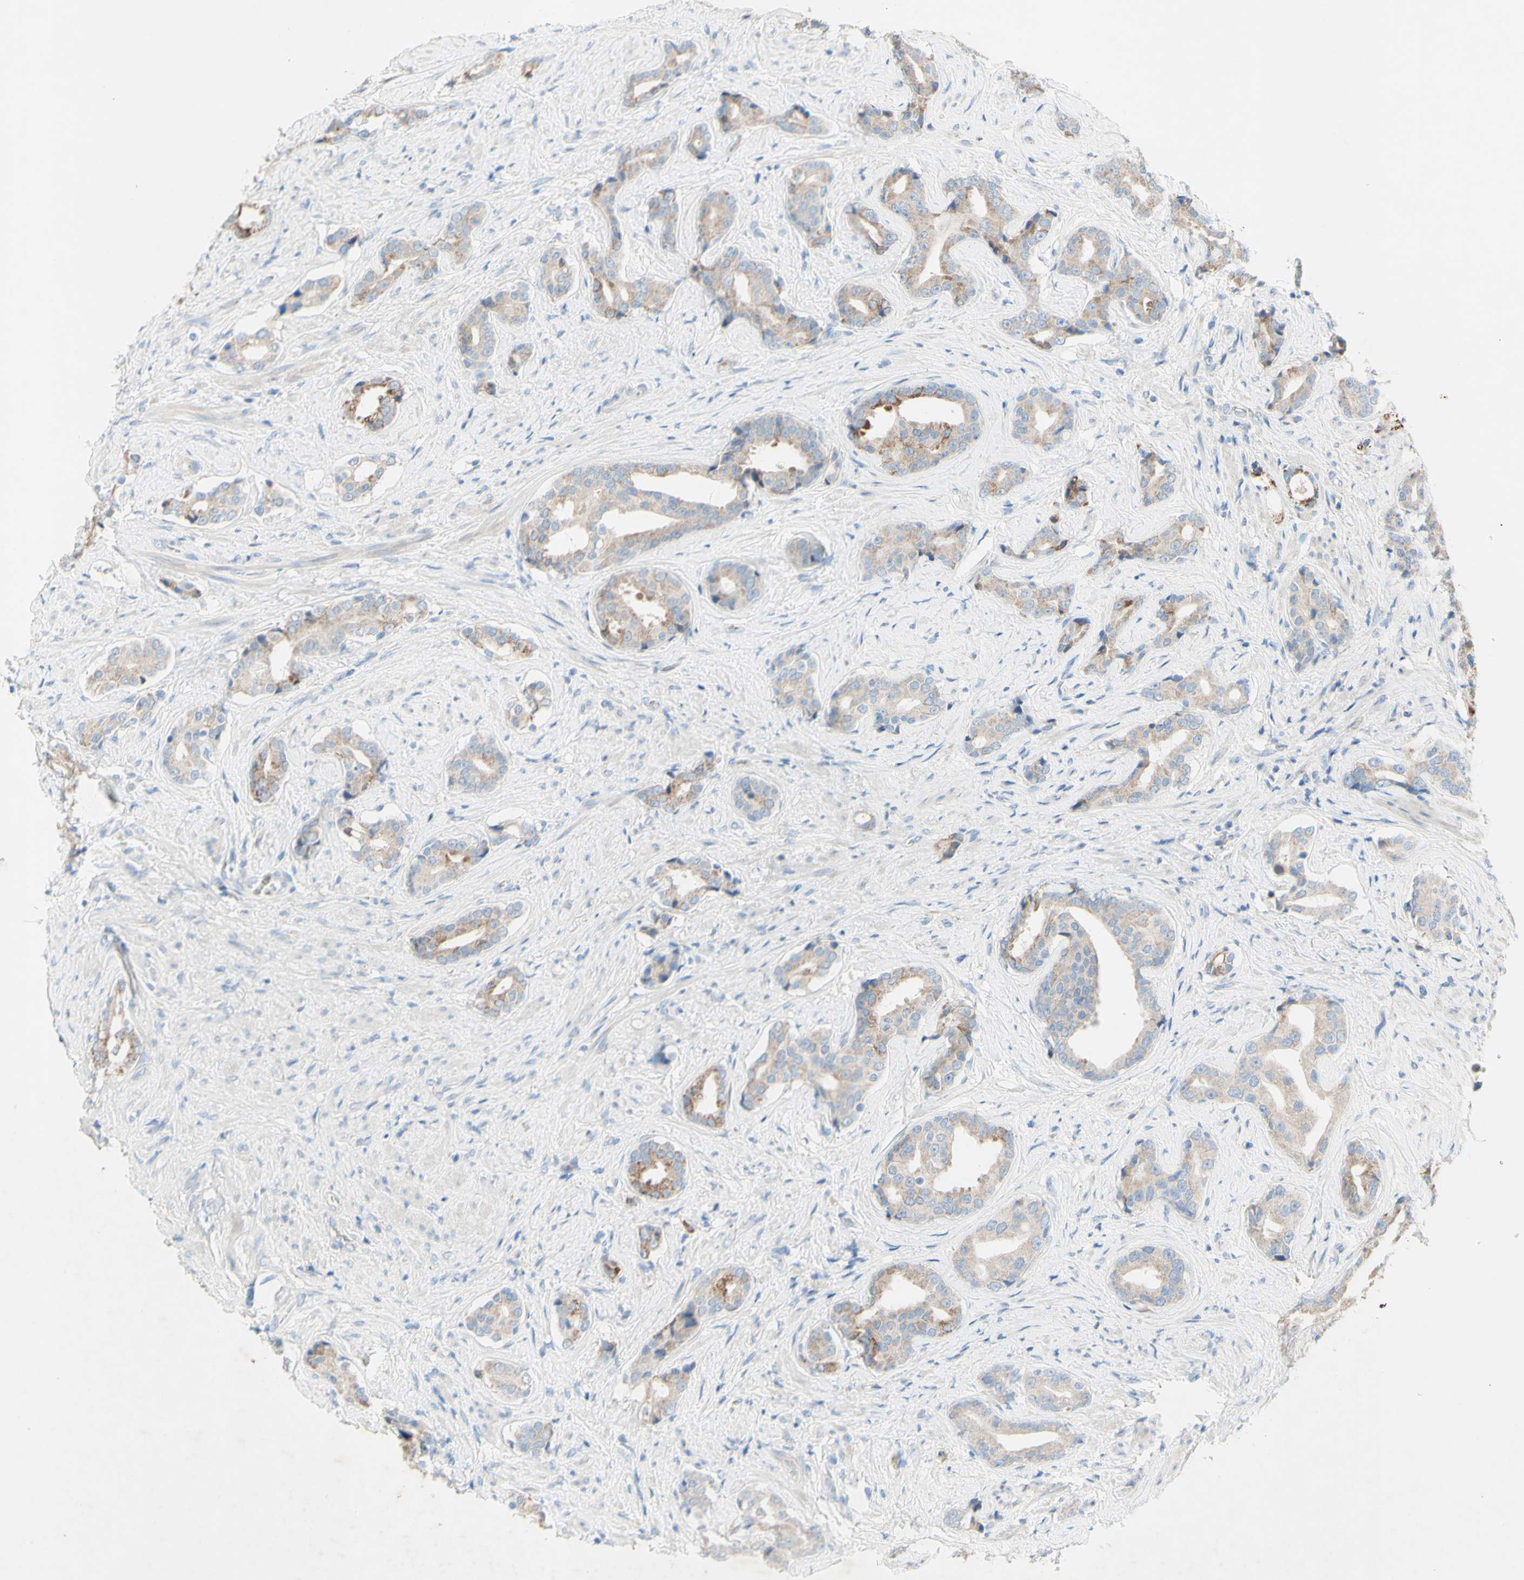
{"staining": {"intensity": "negative", "quantity": "none", "location": "none"}, "tissue": "prostate cancer", "cell_type": "Tumor cells", "image_type": "cancer", "snomed": [{"axis": "morphology", "description": "Adenocarcinoma, High grade"}, {"axis": "topography", "description": "Prostate"}], "caption": "Adenocarcinoma (high-grade) (prostate) stained for a protein using IHC reveals no expression tumor cells.", "gene": "ACADL", "patient": {"sex": "male", "age": 71}}